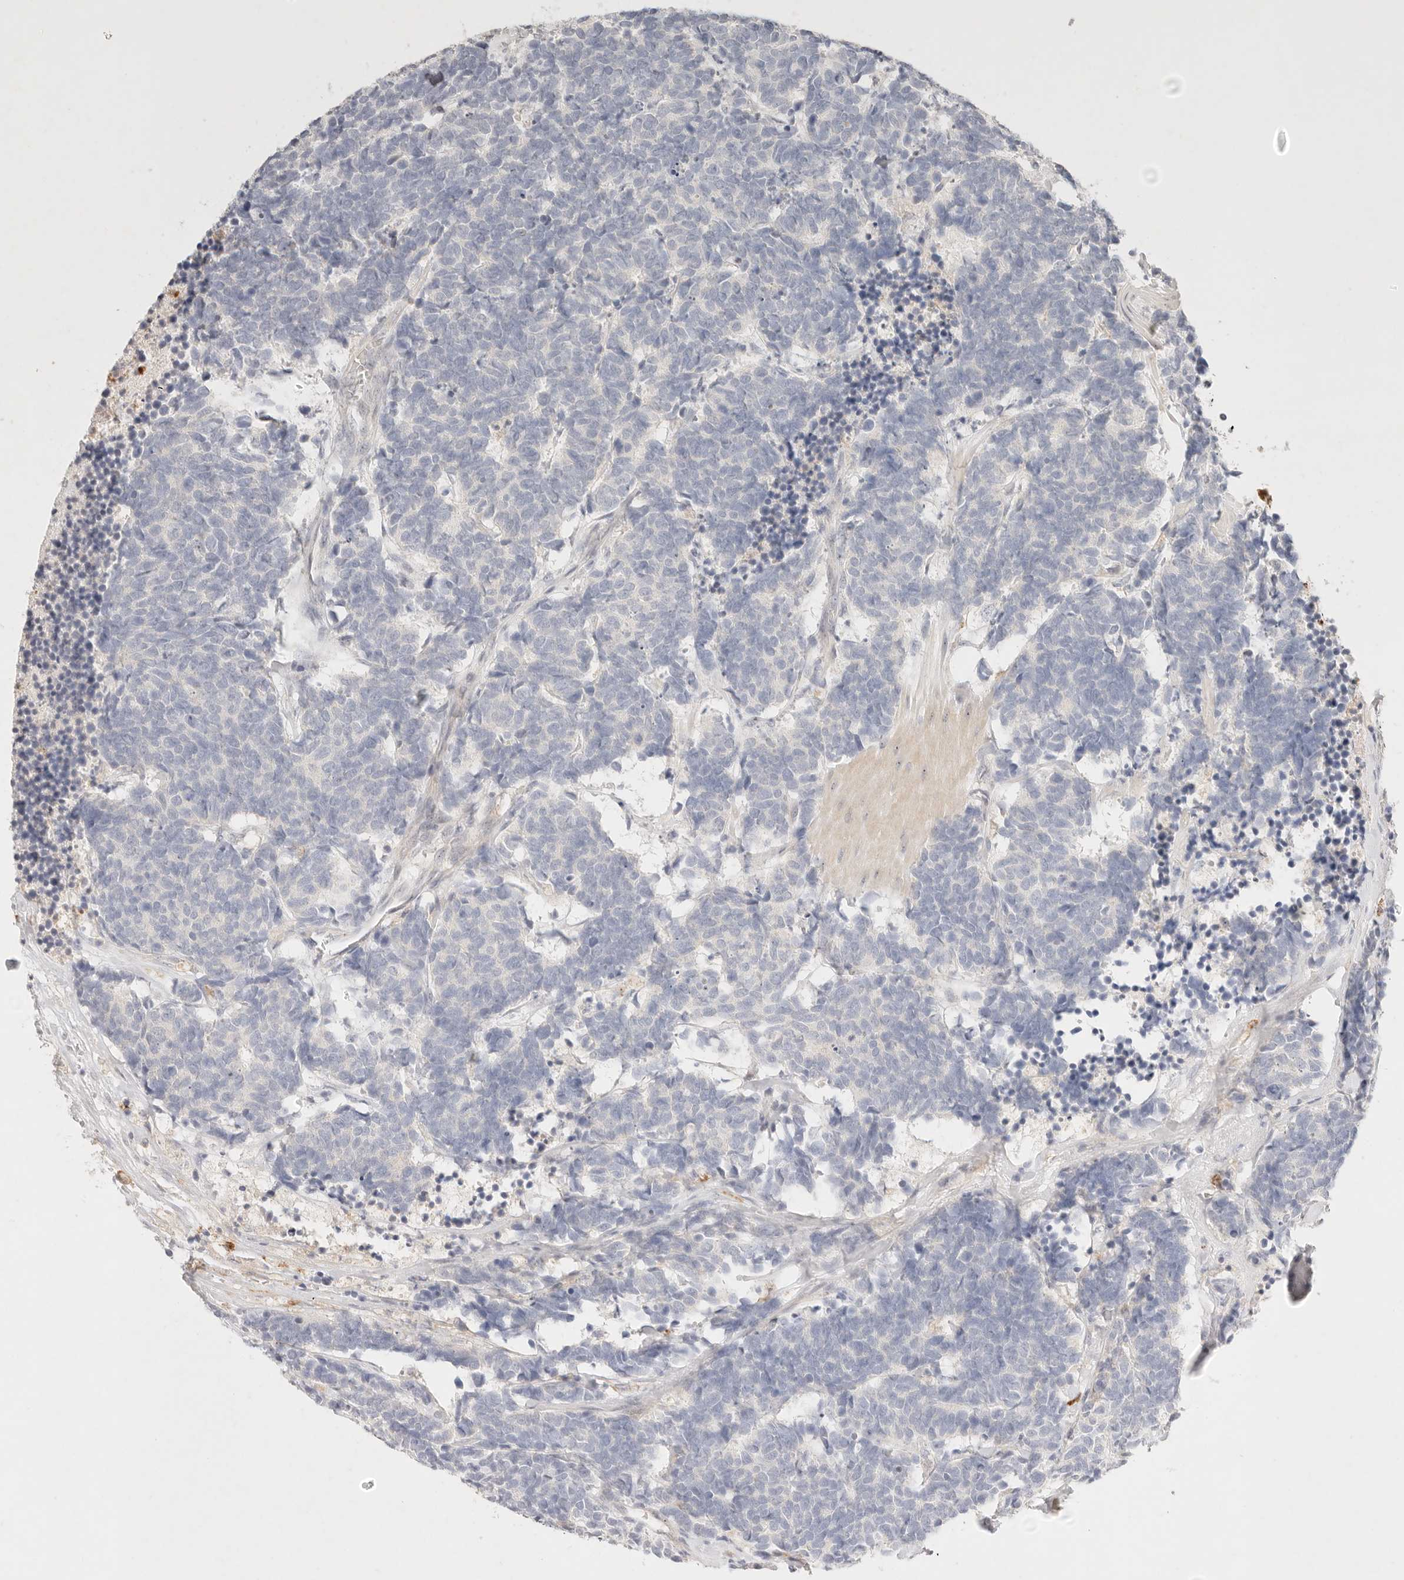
{"staining": {"intensity": "negative", "quantity": "none", "location": "none"}, "tissue": "carcinoid", "cell_type": "Tumor cells", "image_type": "cancer", "snomed": [{"axis": "morphology", "description": "Carcinoma, NOS"}, {"axis": "morphology", "description": "Carcinoid, malignant, NOS"}, {"axis": "topography", "description": "Urinary bladder"}], "caption": "Tumor cells are negative for brown protein staining in carcinoma. Nuclei are stained in blue.", "gene": "GPR84", "patient": {"sex": "male", "age": 57}}